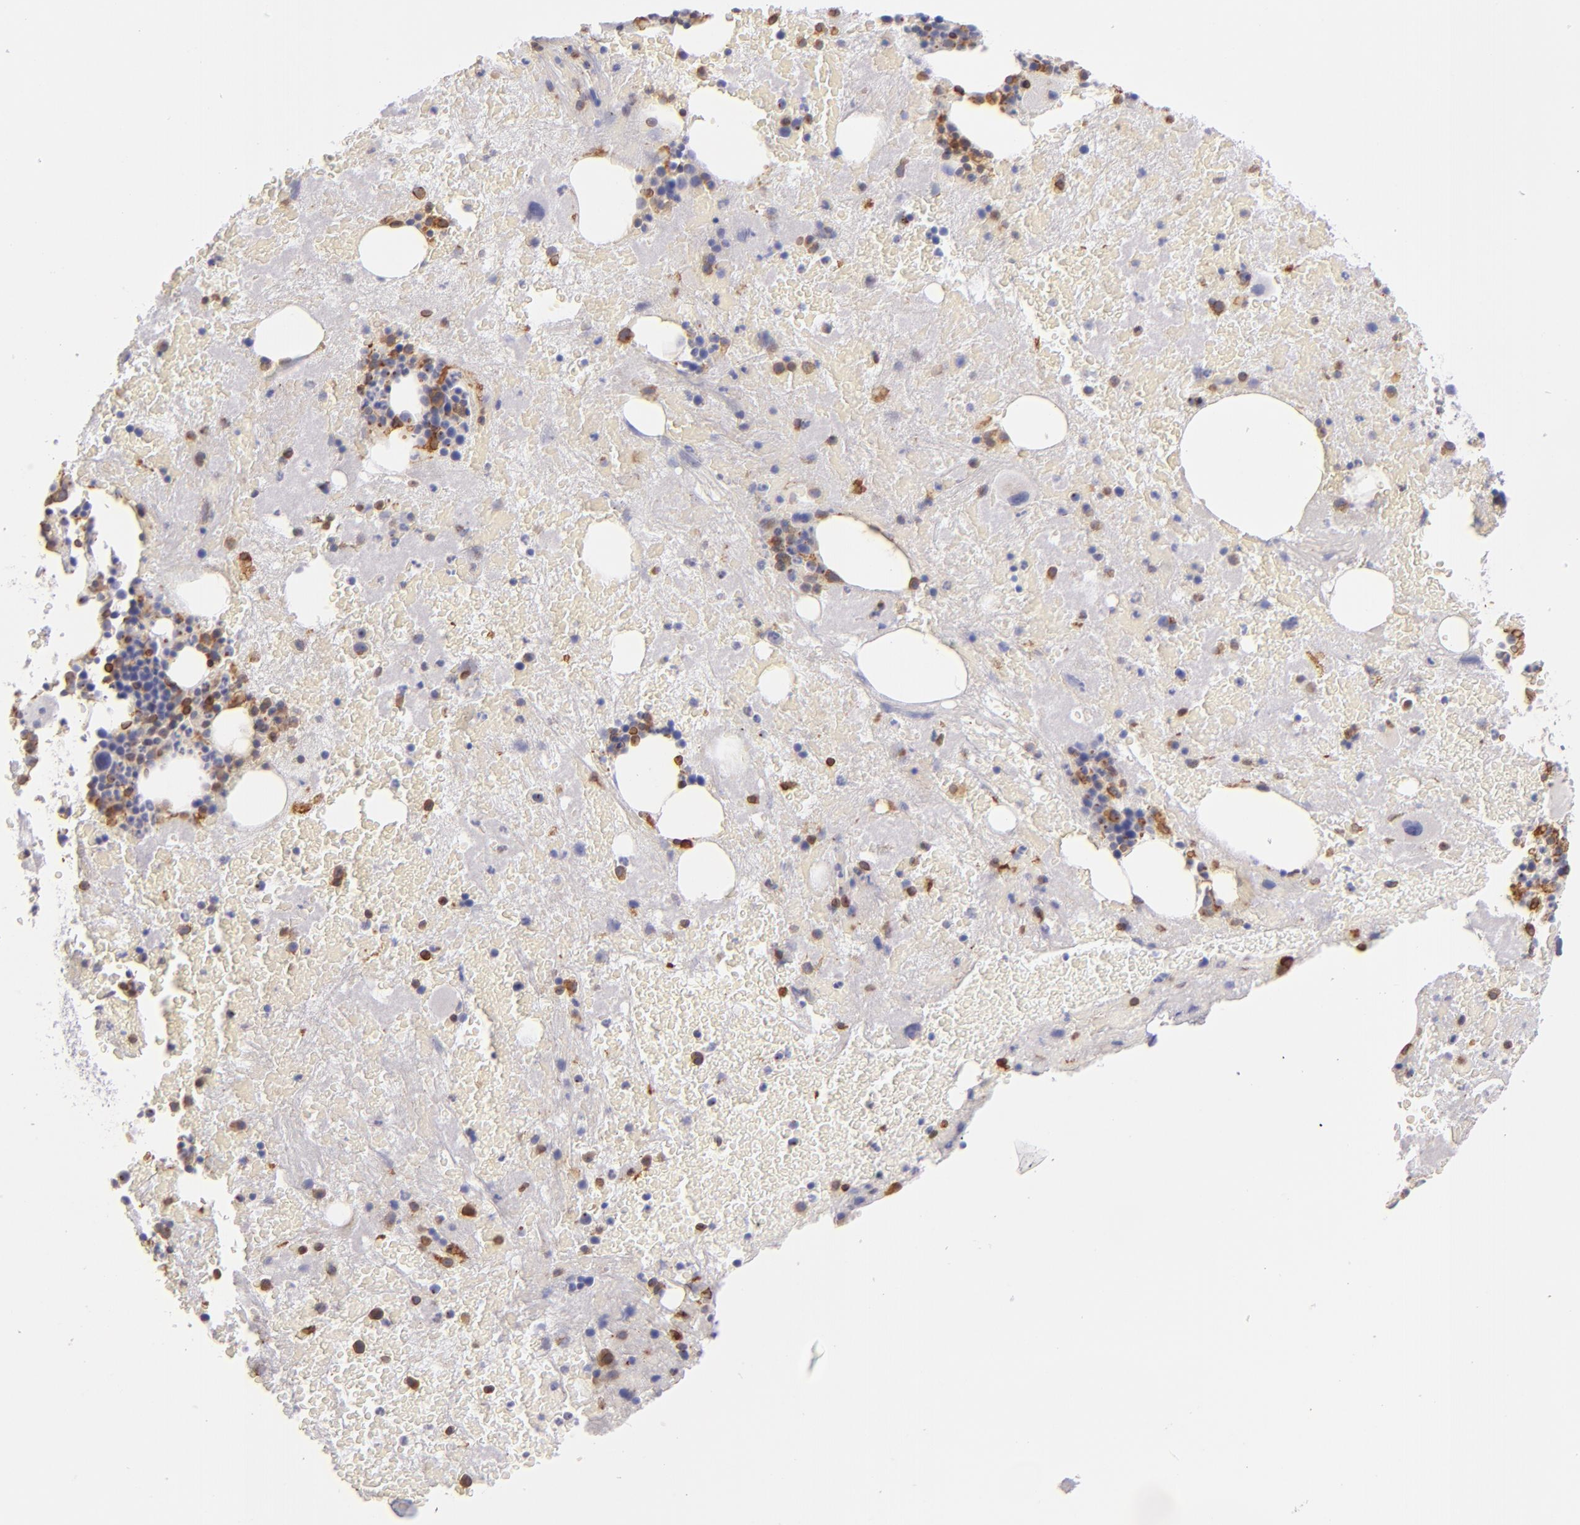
{"staining": {"intensity": "moderate", "quantity": "<25%", "location": "cytoplasmic/membranous"}, "tissue": "bone marrow", "cell_type": "Hematopoietic cells", "image_type": "normal", "snomed": [{"axis": "morphology", "description": "Normal tissue, NOS"}, {"axis": "topography", "description": "Bone marrow"}], "caption": "Hematopoietic cells show low levels of moderate cytoplasmic/membranous positivity in about <25% of cells in unremarkable human bone marrow. The protein of interest is stained brown, and the nuclei are stained in blue (DAB (3,3'-diaminobenzidine) IHC with brightfield microscopy, high magnification).", "gene": "CD74", "patient": {"sex": "male", "age": 76}}